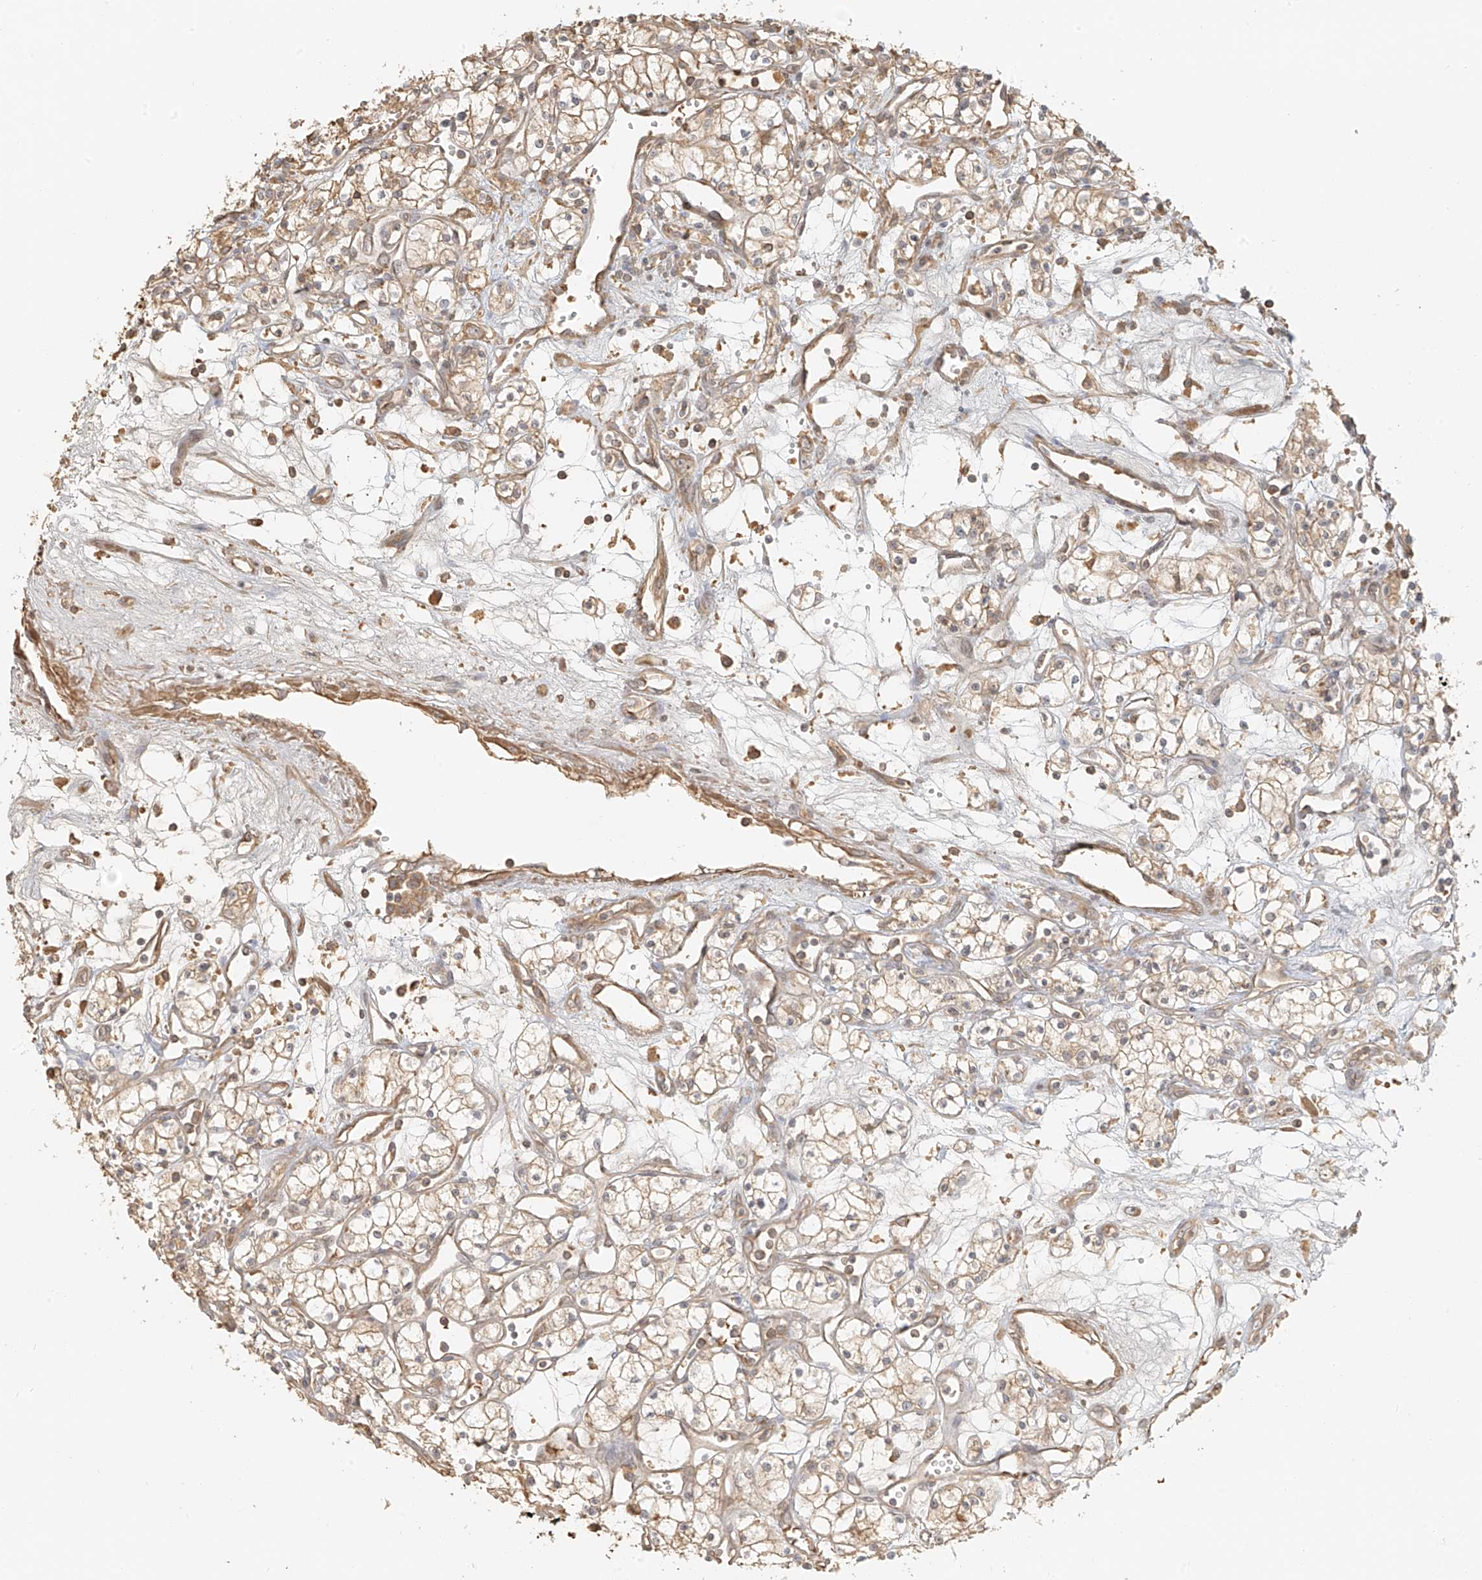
{"staining": {"intensity": "weak", "quantity": ">75%", "location": "cytoplasmic/membranous"}, "tissue": "renal cancer", "cell_type": "Tumor cells", "image_type": "cancer", "snomed": [{"axis": "morphology", "description": "Adenocarcinoma, NOS"}, {"axis": "topography", "description": "Kidney"}], "caption": "Immunohistochemistry (IHC) (DAB) staining of human renal adenocarcinoma shows weak cytoplasmic/membranous protein expression in approximately >75% of tumor cells.", "gene": "UPK1B", "patient": {"sex": "male", "age": 59}}